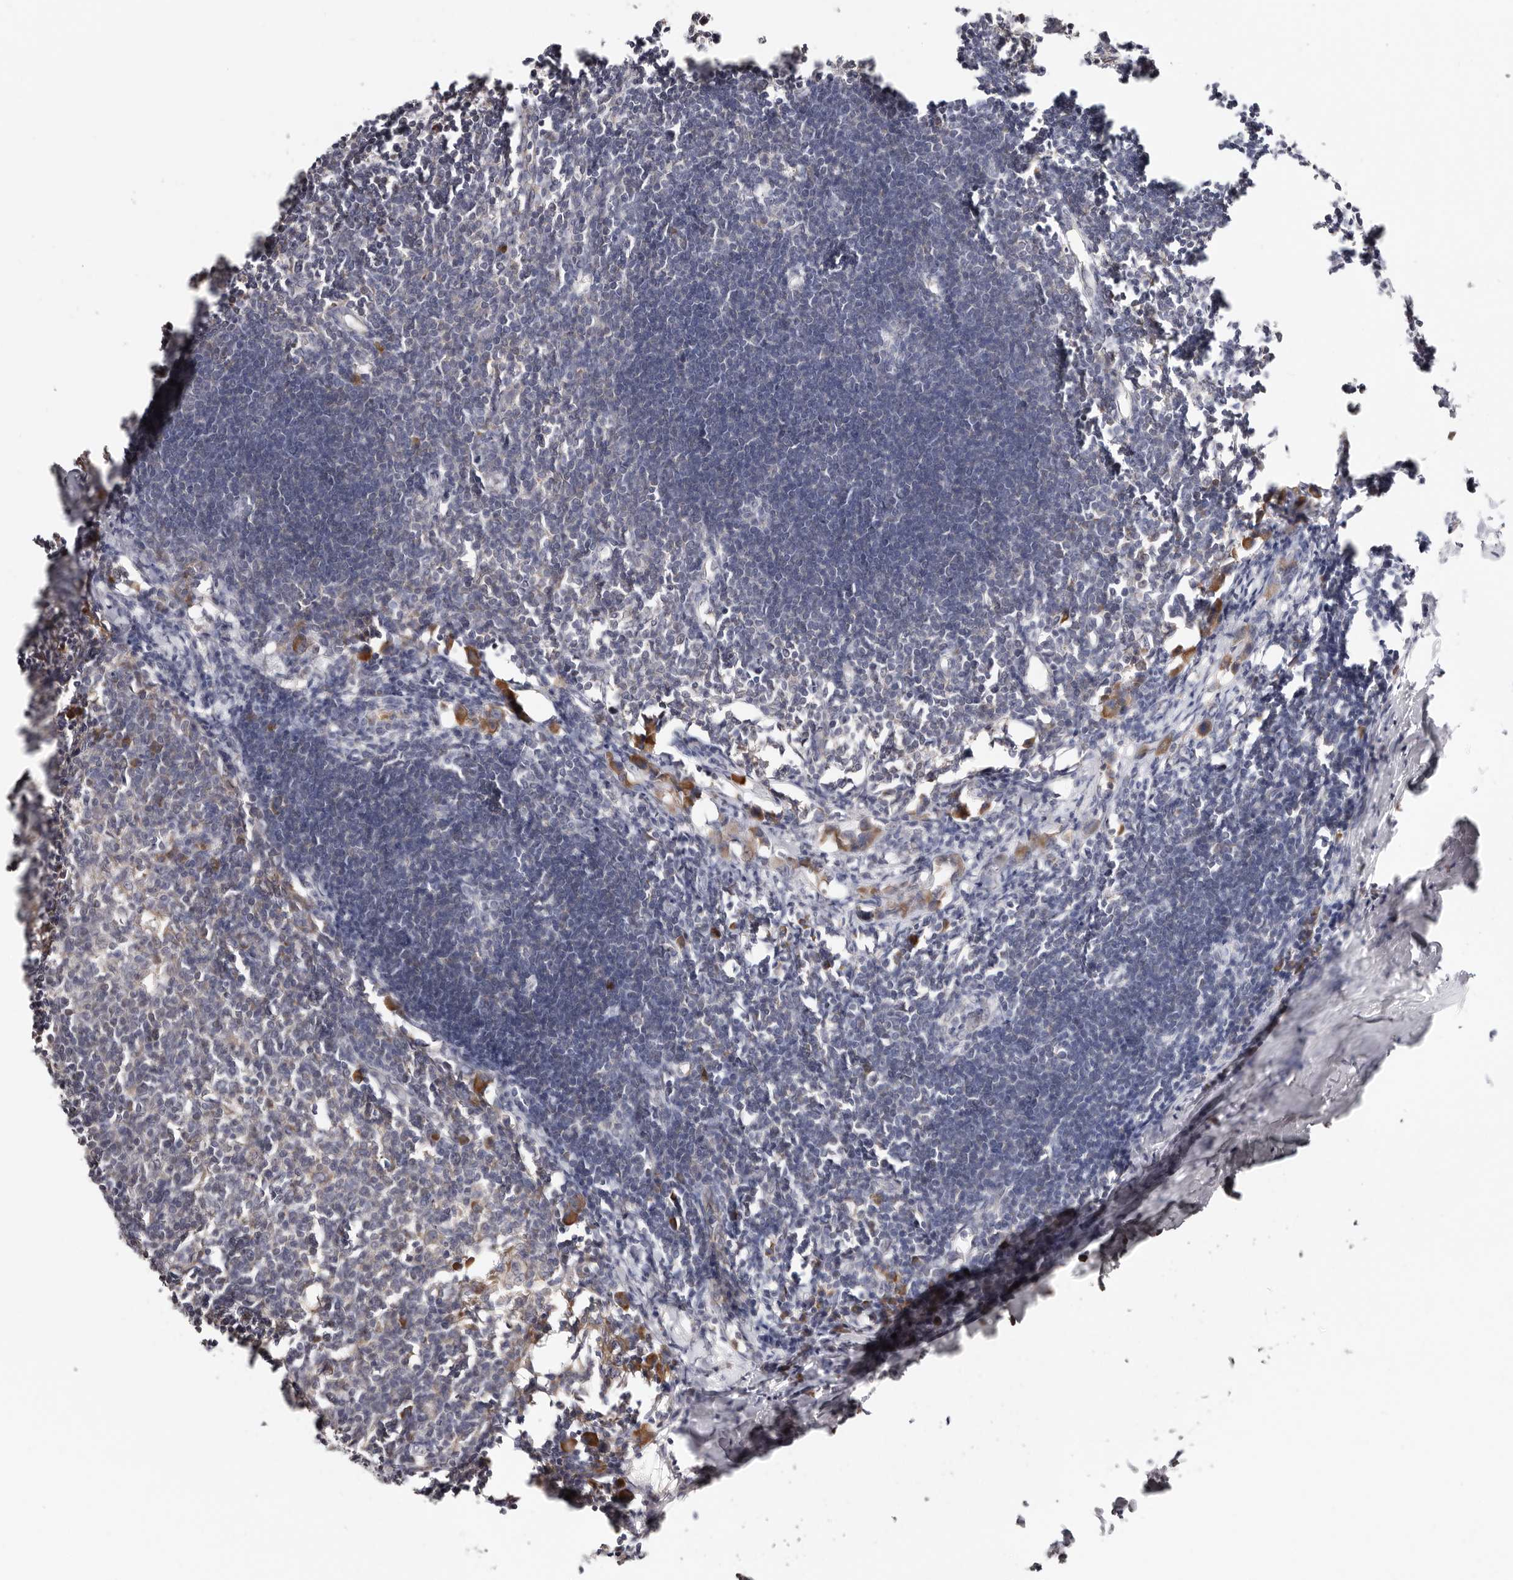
{"staining": {"intensity": "negative", "quantity": "none", "location": "none"}, "tissue": "lymph node", "cell_type": "Germinal center cells", "image_type": "normal", "snomed": [{"axis": "morphology", "description": "Normal tissue, NOS"}, {"axis": "morphology", "description": "Malignant melanoma, Metastatic site"}, {"axis": "topography", "description": "Lymph node"}], "caption": "Immunohistochemistry (IHC) of normal lymph node reveals no staining in germinal center cells.", "gene": "BCL2L15", "patient": {"sex": "male", "age": 41}}